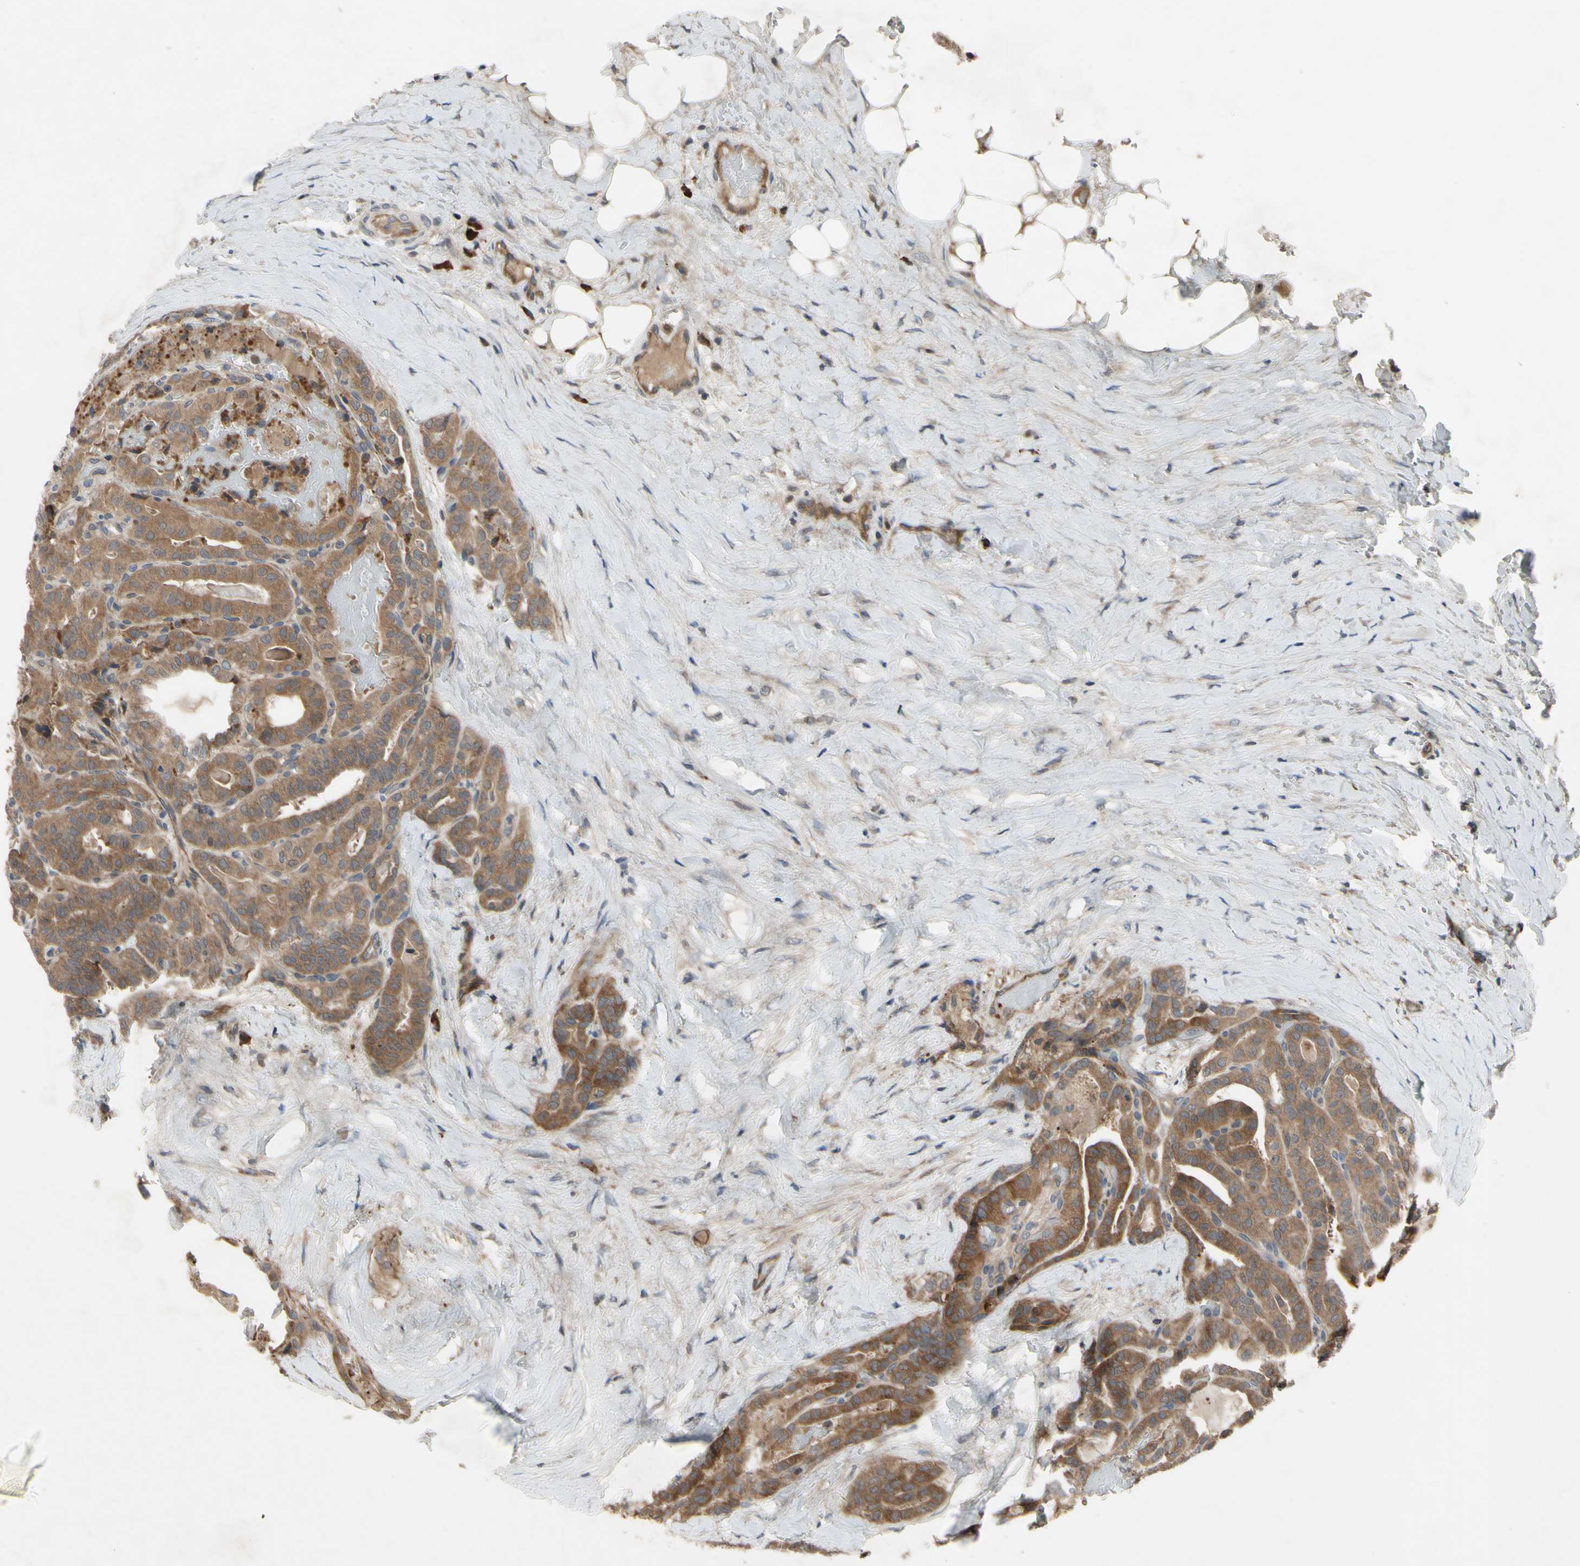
{"staining": {"intensity": "moderate", "quantity": ">75%", "location": "cytoplasmic/membranous"}, "tissue": "thyroid cancer", "cell_type": "Tumor cells", "image_type": "cancer", "snomed": [{"axis": "morphology", "description": "Papillary adenocarcinoma, NOS"}, {"axis": "topography", "description": "Thyroid gland"}], "caption": "An immunohistochemistry (IHC) micrograph of tumor tissue is shown. Protein staining in brown highlights moderate cytoplasmic/membranous positivity in thyroid cancer within tumor cells.", "gene": "XIAP", "patient": {"sex": "male", "age": 77}}